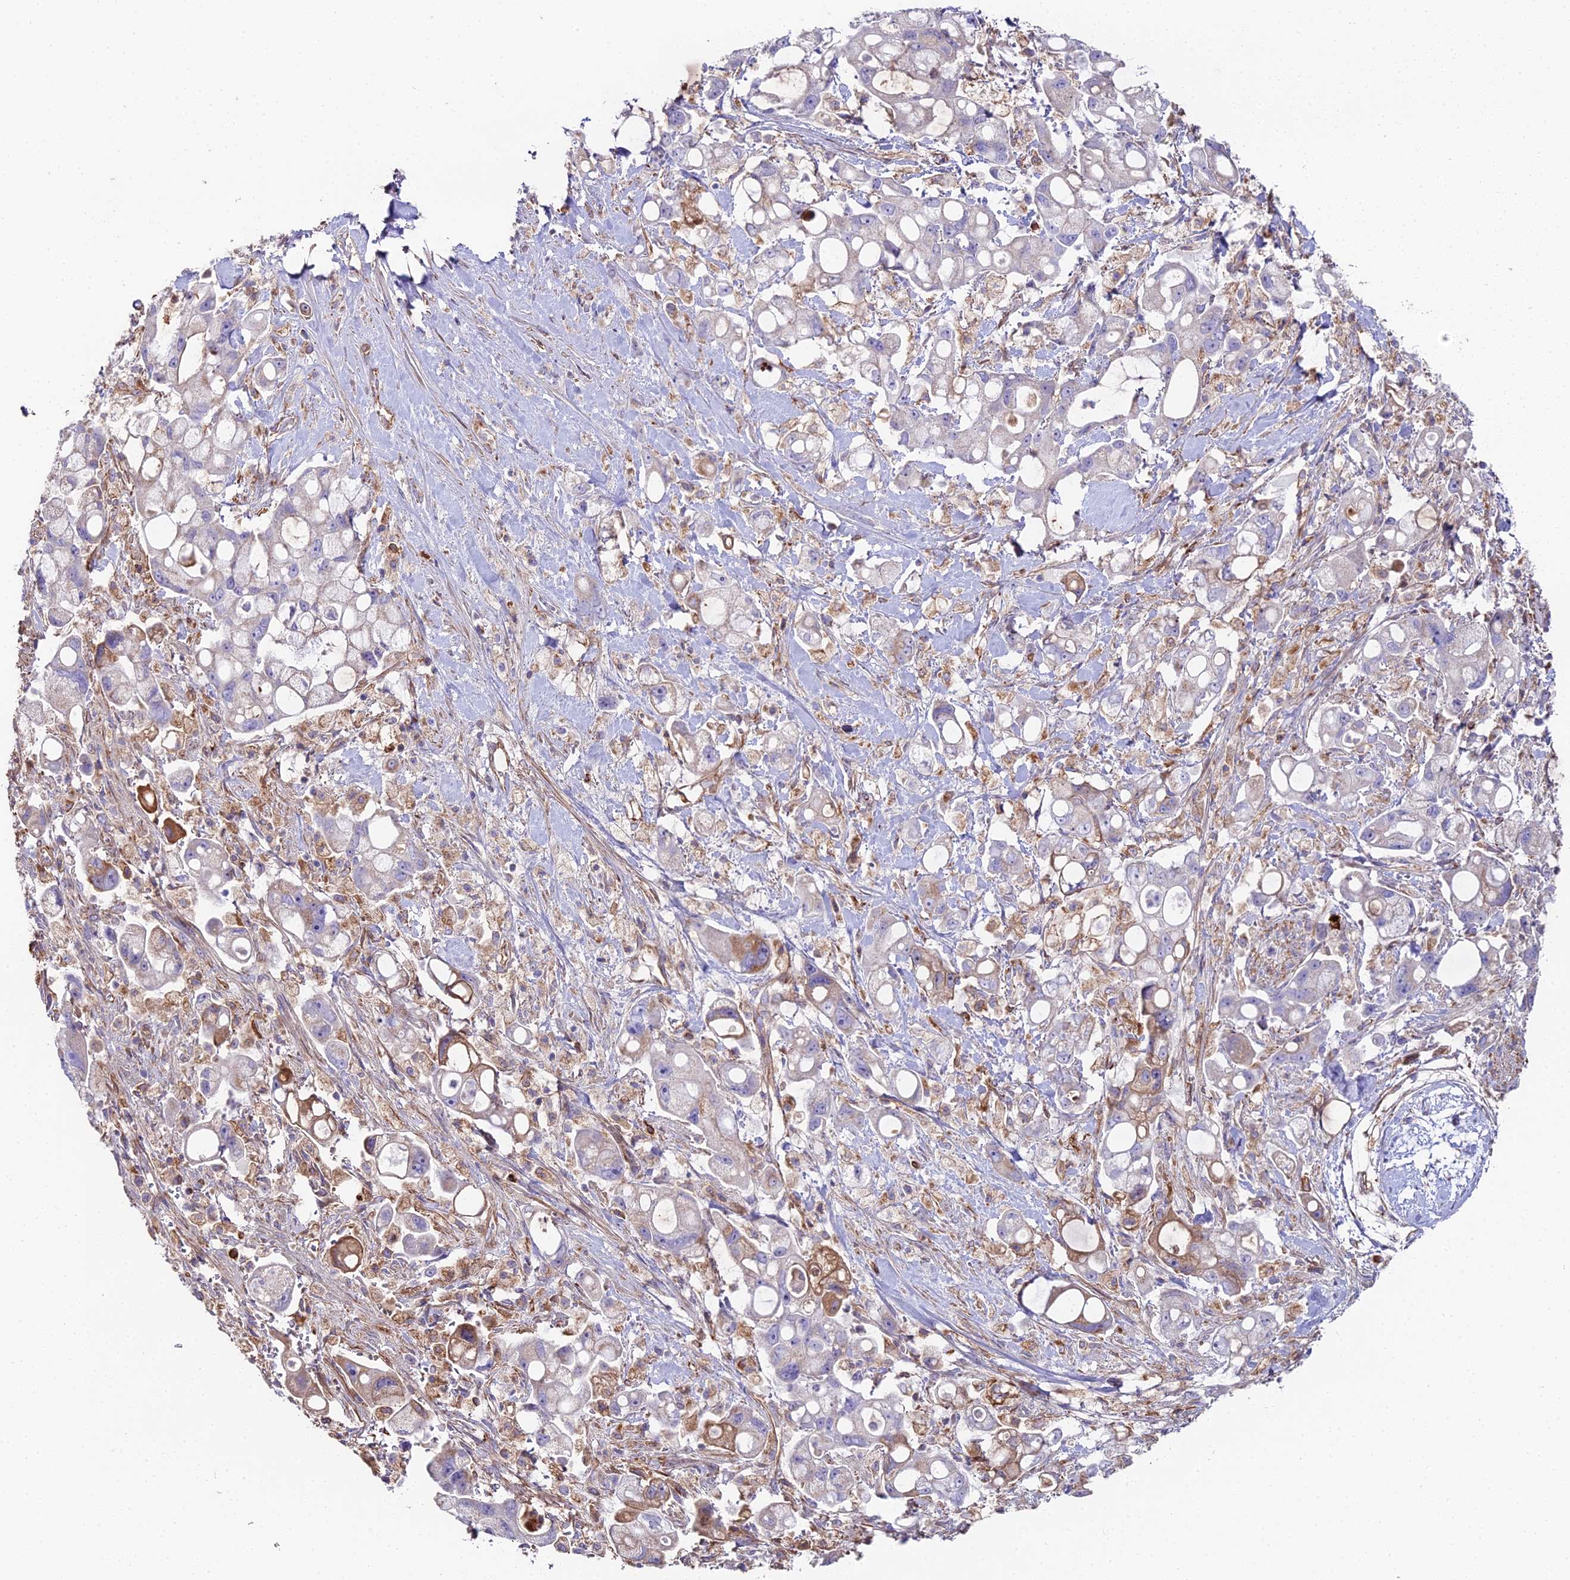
{"staining": {"intensity": "moderate", "quantity": "<25%", "location": "cytoplasmic/membranous"}, "tissue": "pancreatic cancer", "cell_type": "Tumor cells", "image_type": "cancer", "snomed": [{"axis": "morphology", "description": "Adenocarcinoma, NOS"}, {"axis": "topography", "description": "Pancreas"}], "caption": "Immunohistochemistry (IHC) histopathology image of pancreatic cancer stained for a protein (brown), which demonstrates low levels of moderate cytoplasmic/membranous positivity in about <25% of tumor cells.", "gene": "BEX4", "patient": {"sex": "male", "age": 68}}